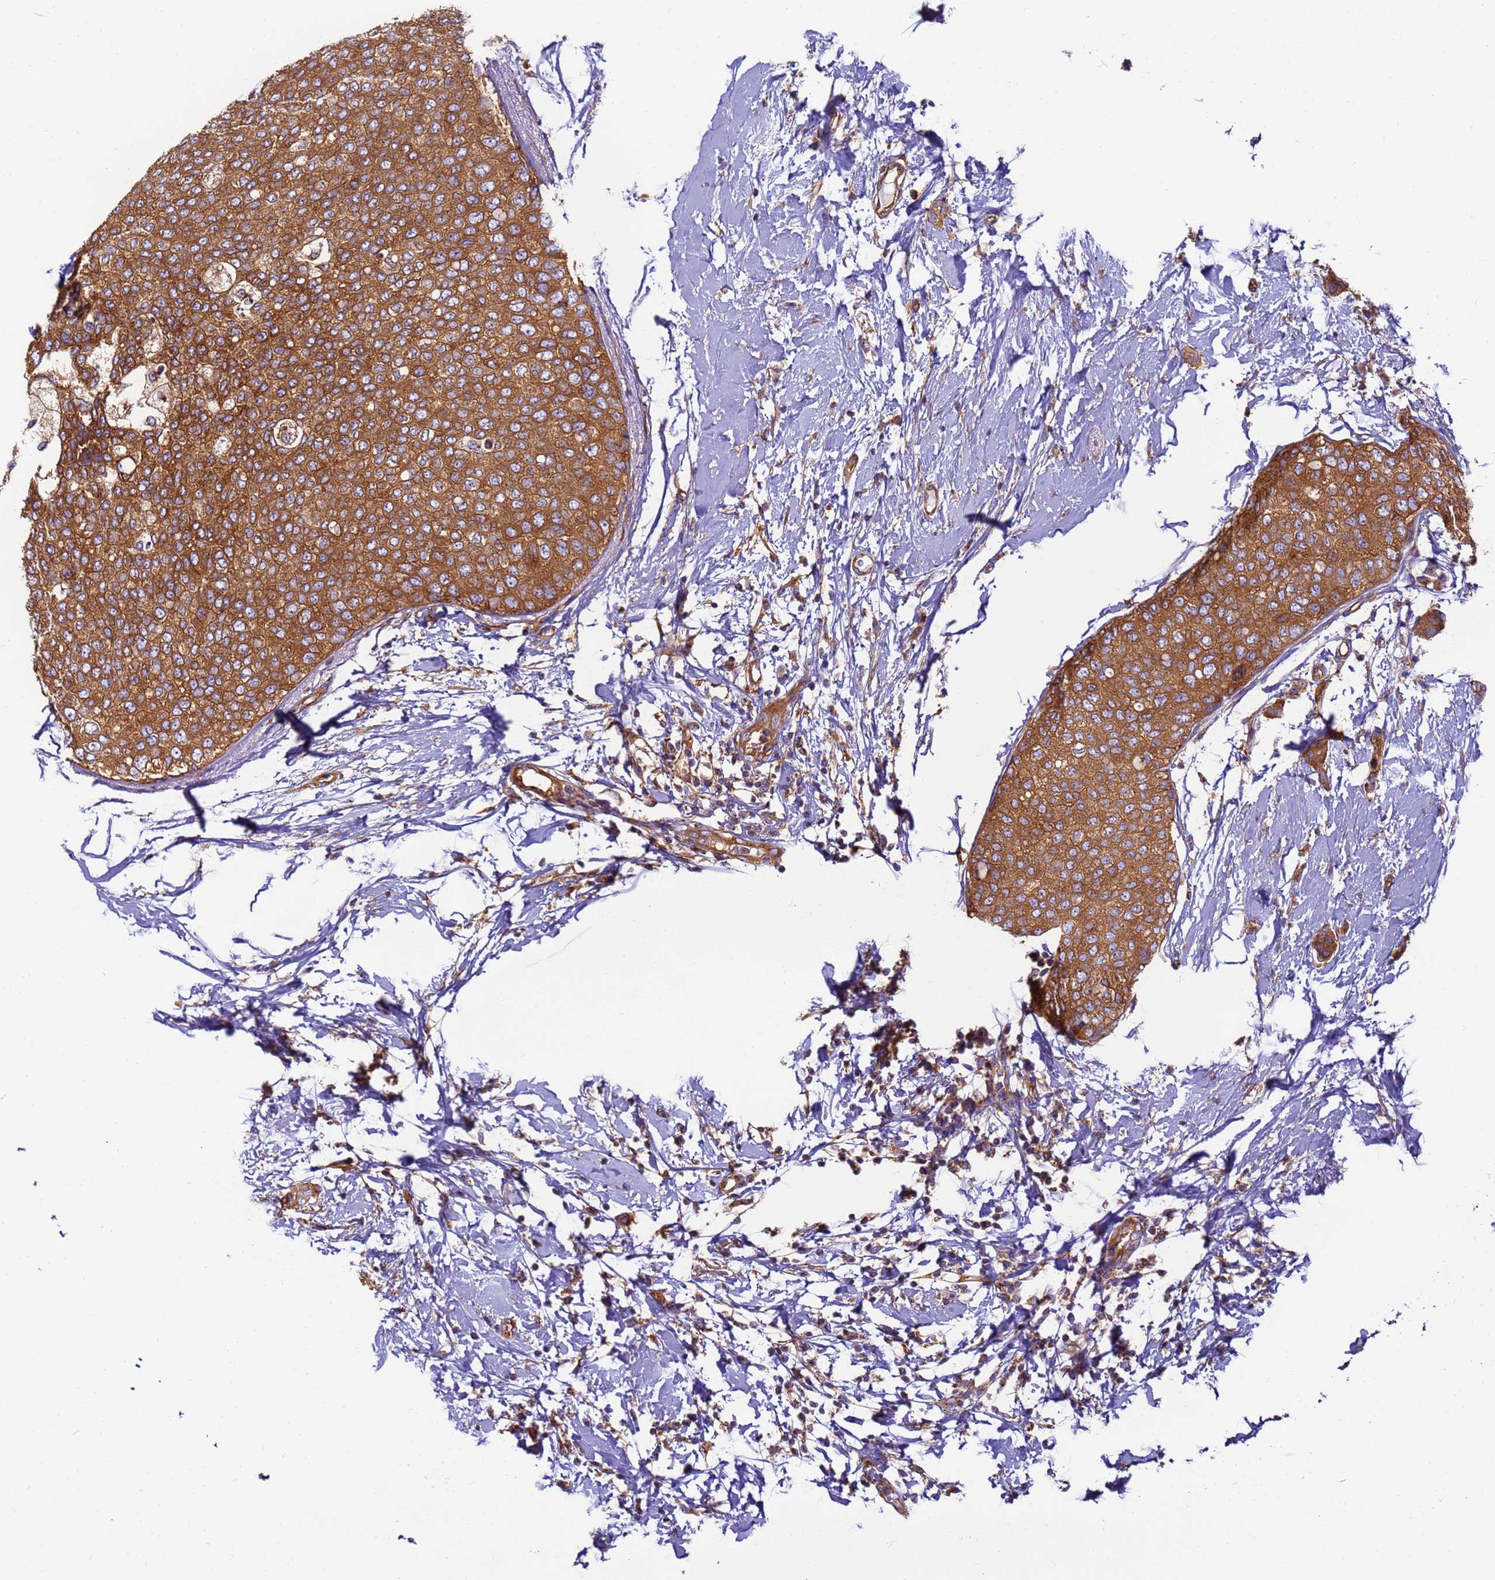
{"staining": {"intensity": "strong", "quantity": ">75%", "location": "cytoplasmic/membranous"}, "tissue": "breast cancer", "cell_type": "Tumor cells", "image_type": "cancer", "snomed": [{"axis": "morphology", "description": "Duct carcinoma"}, {"axis": "topography", "description": "Breast"}], "caption": "Breast cancer (intraductal carcinoma) stained for a protein (brown) shows strong cytoplasmic/membranous positive positivity in approximately >75% of tumor cells.", "gene": "DYNC1I2", "patient": {"sex": "female", "age": 72}}